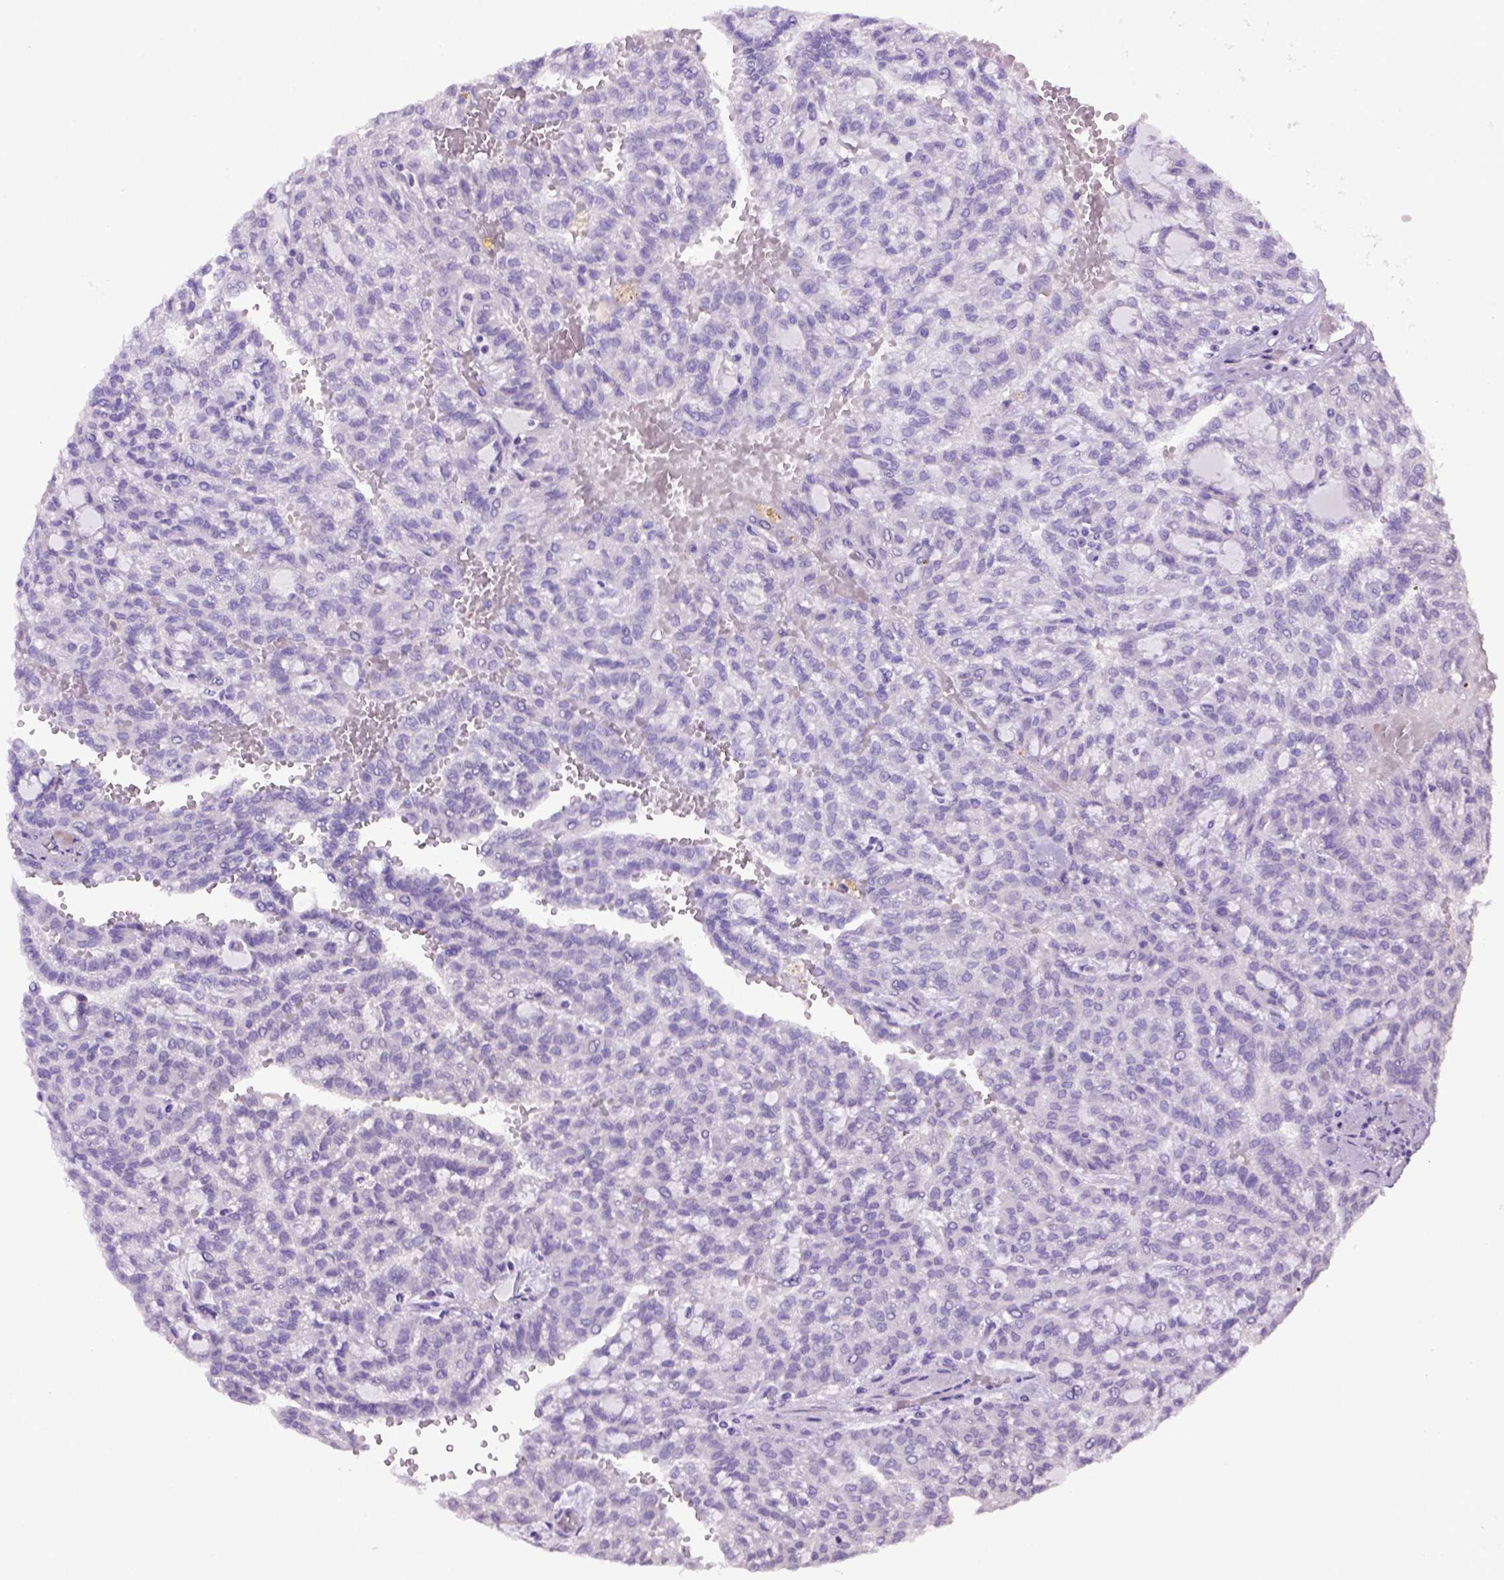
{"staining": {"intensity": "negative", "quantity": "none", "location": "none"}, "tissue": "renal cancer", "cell_type": "Tumor cells", "image_type": "cancer", "snomed": [{"axis": "morphology", "description": "Adenocarcinoma, NOS"}, {"axis": "topography", "description": "Kidney"}], "caption": "Photomicrograph shows no significant protein positivity in tumor cells of renal cancer (adenocarcinoma).", "gene": "ITIH4", "patient": {"sex": "male", "age": 63}}